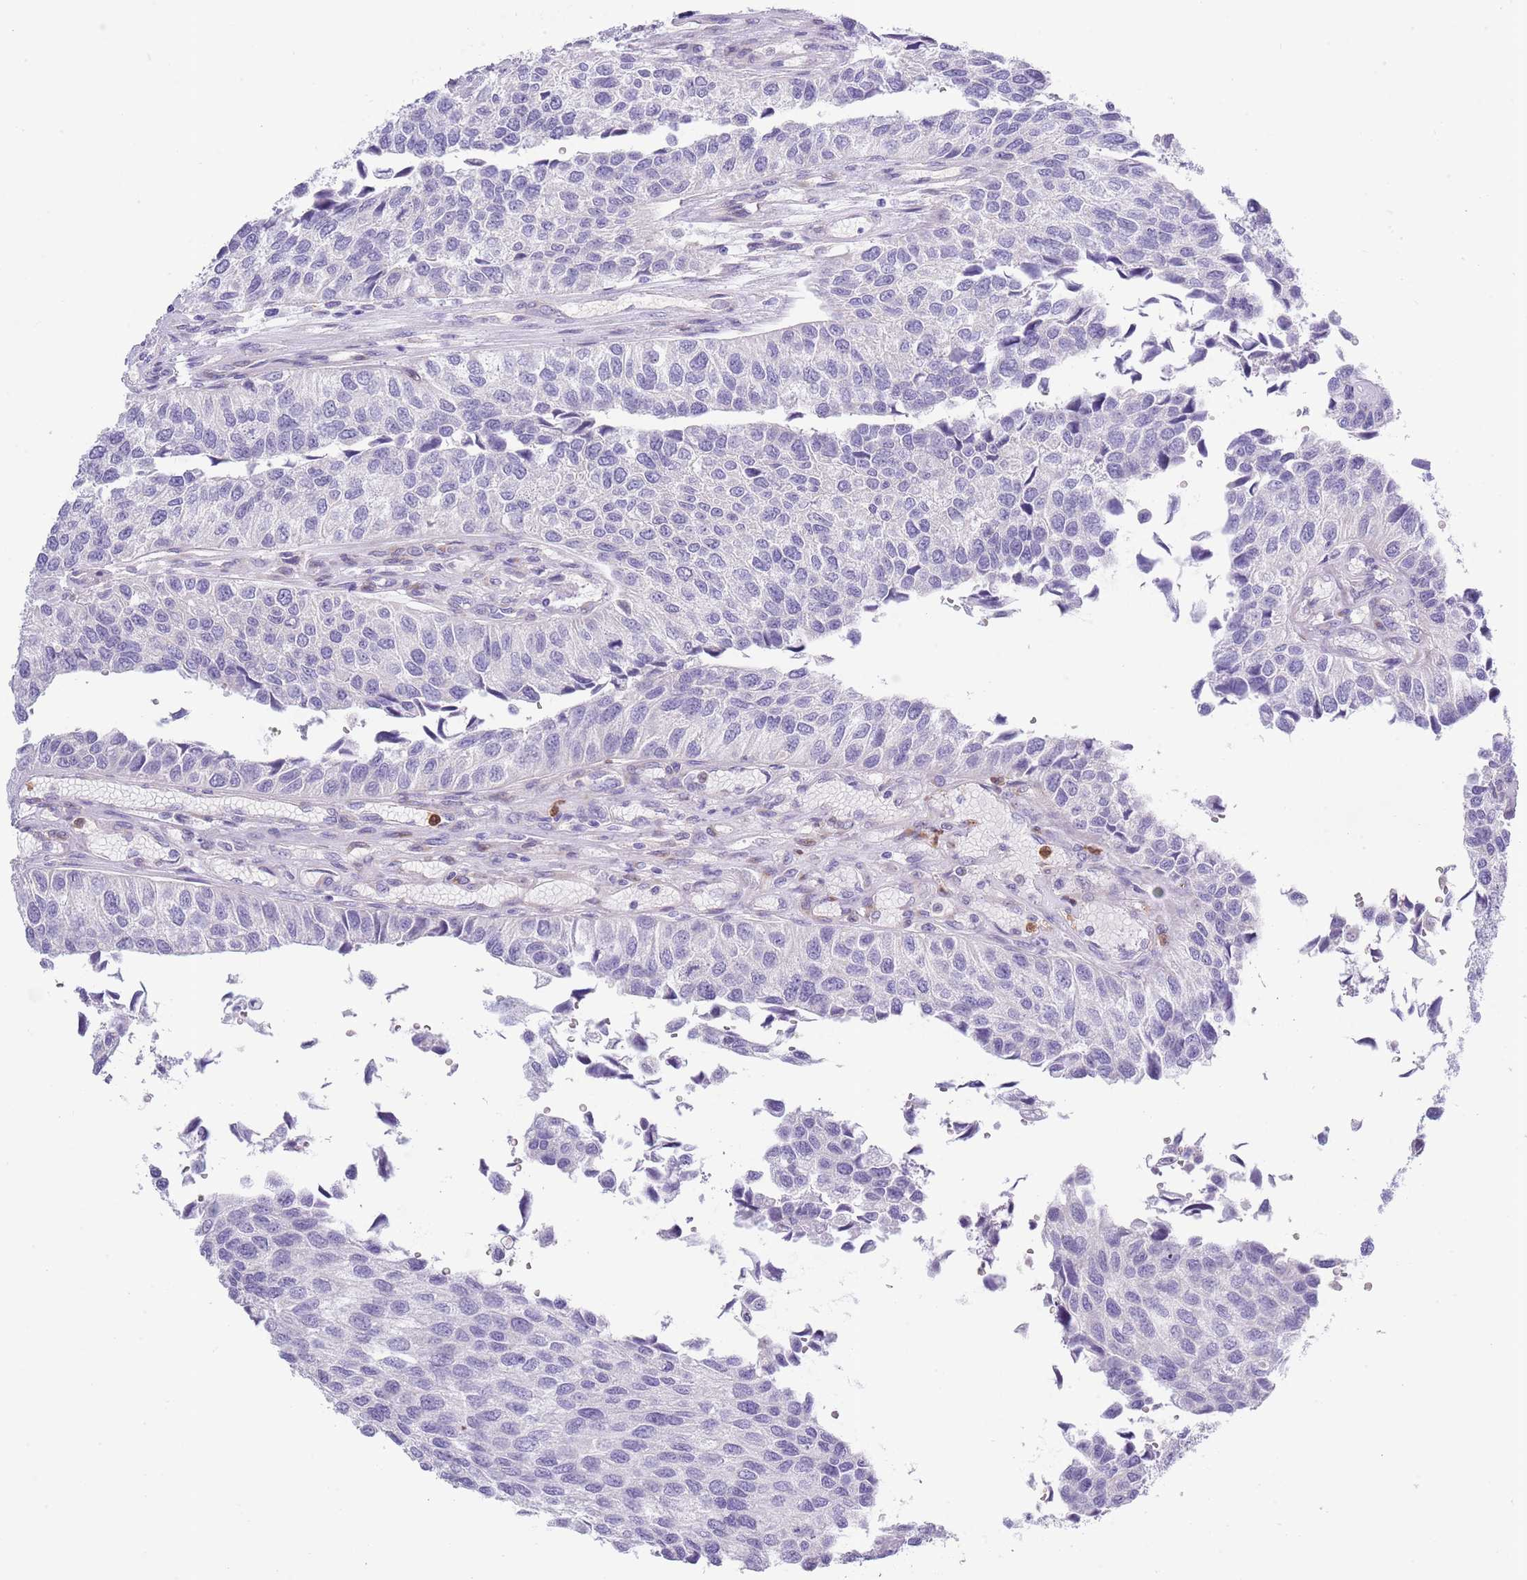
{"staining": {"intensity": "negative", "quantity": "none", "location": "none"}, "tissue": "urothelial cancer", "cell_type": "Tumor cells", "image_type": "cancer", "snomed": [{"axis": "morphology", "description": "Urothelial carcinoma, NOS"}, {"axis": "topography", "description": "Urinary bladder"}], "caption": "DAB immunohistochemical staining of human transitional cell carcinoma demonstrates no significant positivity in tumor cells.", "gene": "ZFP2", "patient": {"sex": "male", "age": 55}}